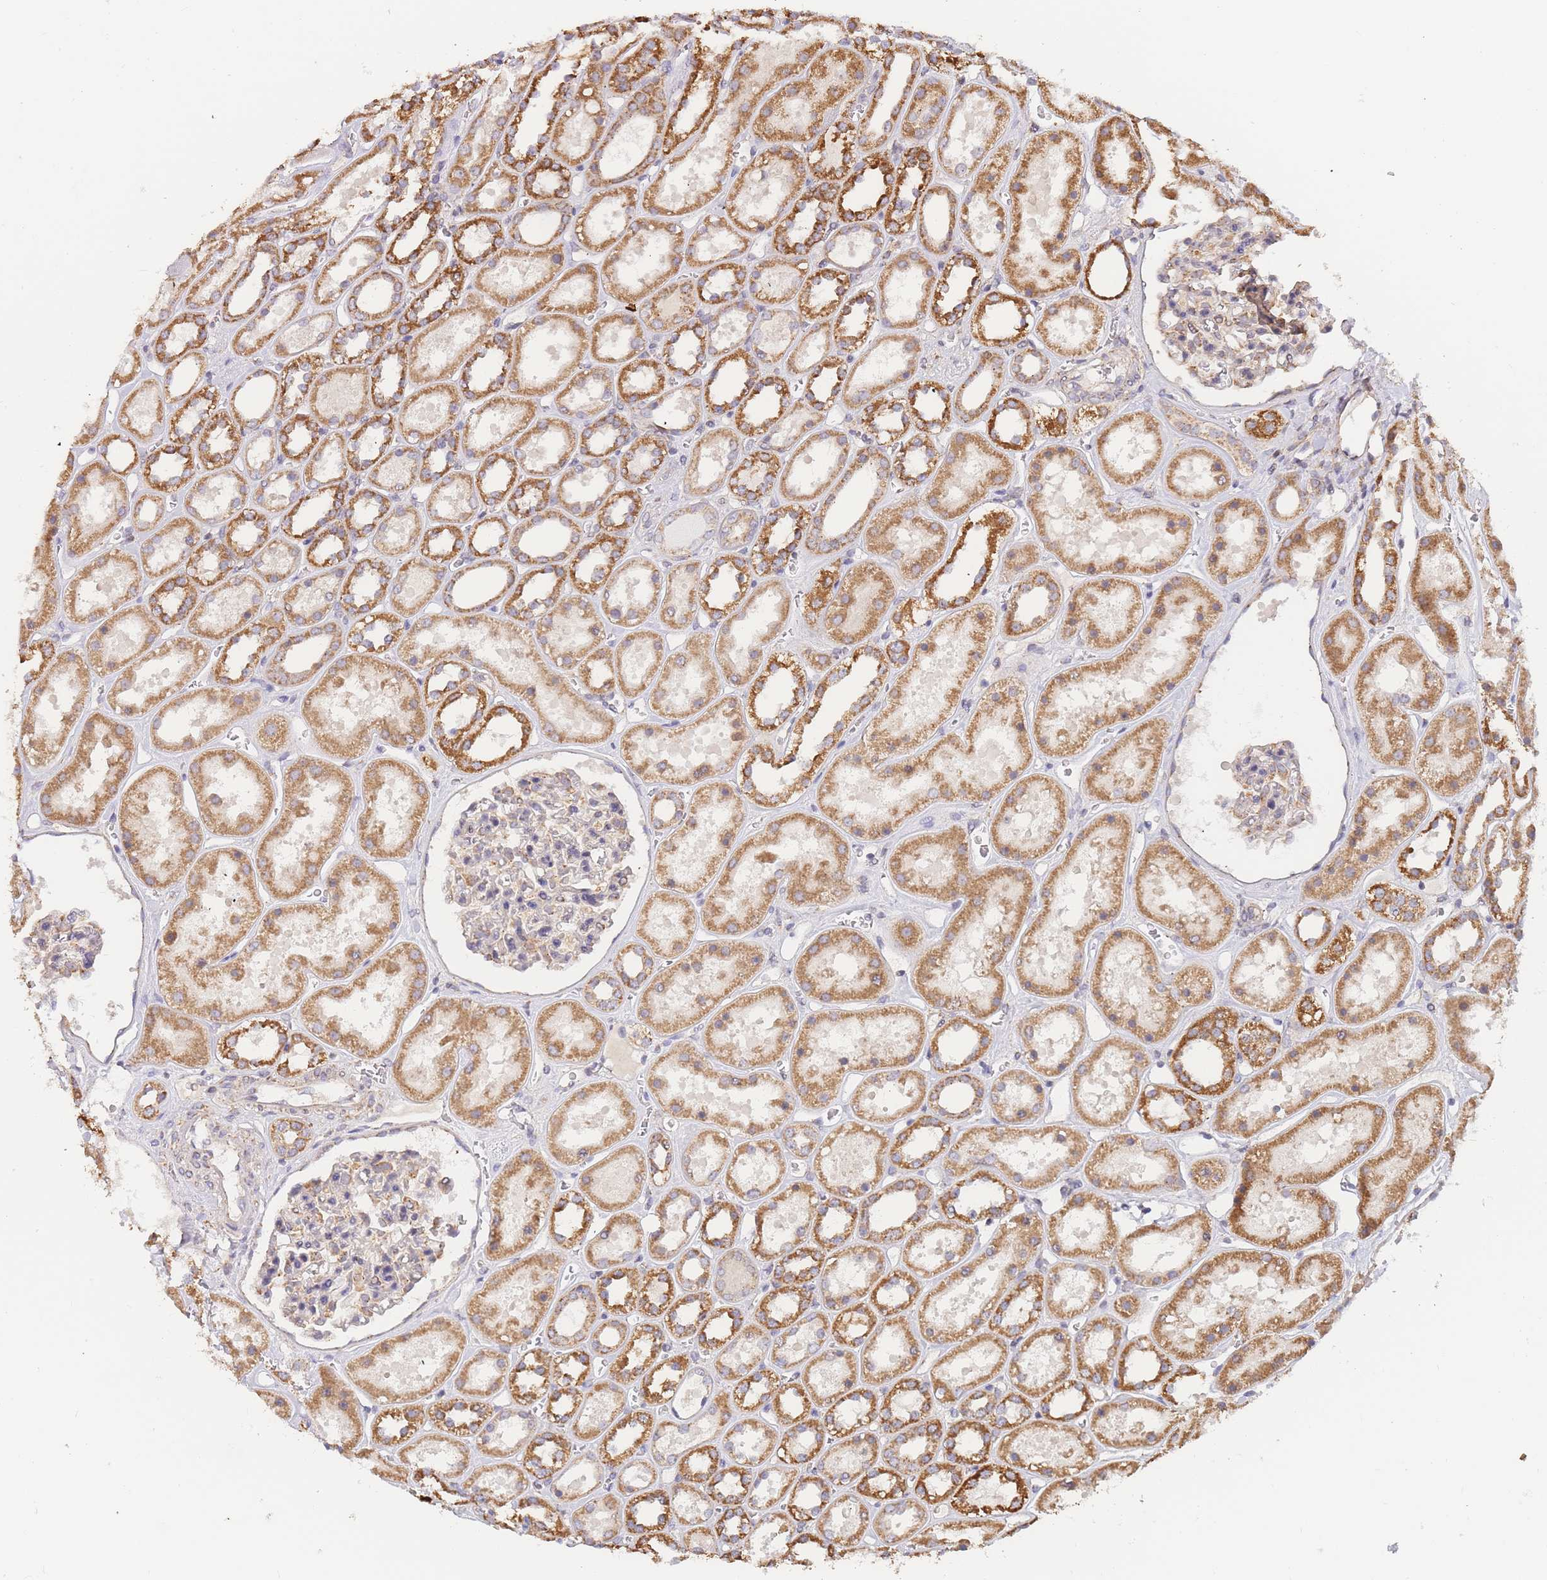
{"staining": {"intensity": "moderate", "quantity": "<25%", "location": "cytoplasmic/membranous"}, "tissue": "kidney", "cell_type": "Cells in glomeruli", "image_type": "normal", "snomed": [{"axis": "morphology", "description": "Normal tissue, NOS"}, {"axis": "topography", "description": "Kidney"}], "caption": "Human kidney stained with a brown dye exhibits moderate cytoplasmic/membranous positive expression in about <25% of cells in glomeruli.", "gene": "ADCY9", "patient": {"sex": "female", "age": 41}}